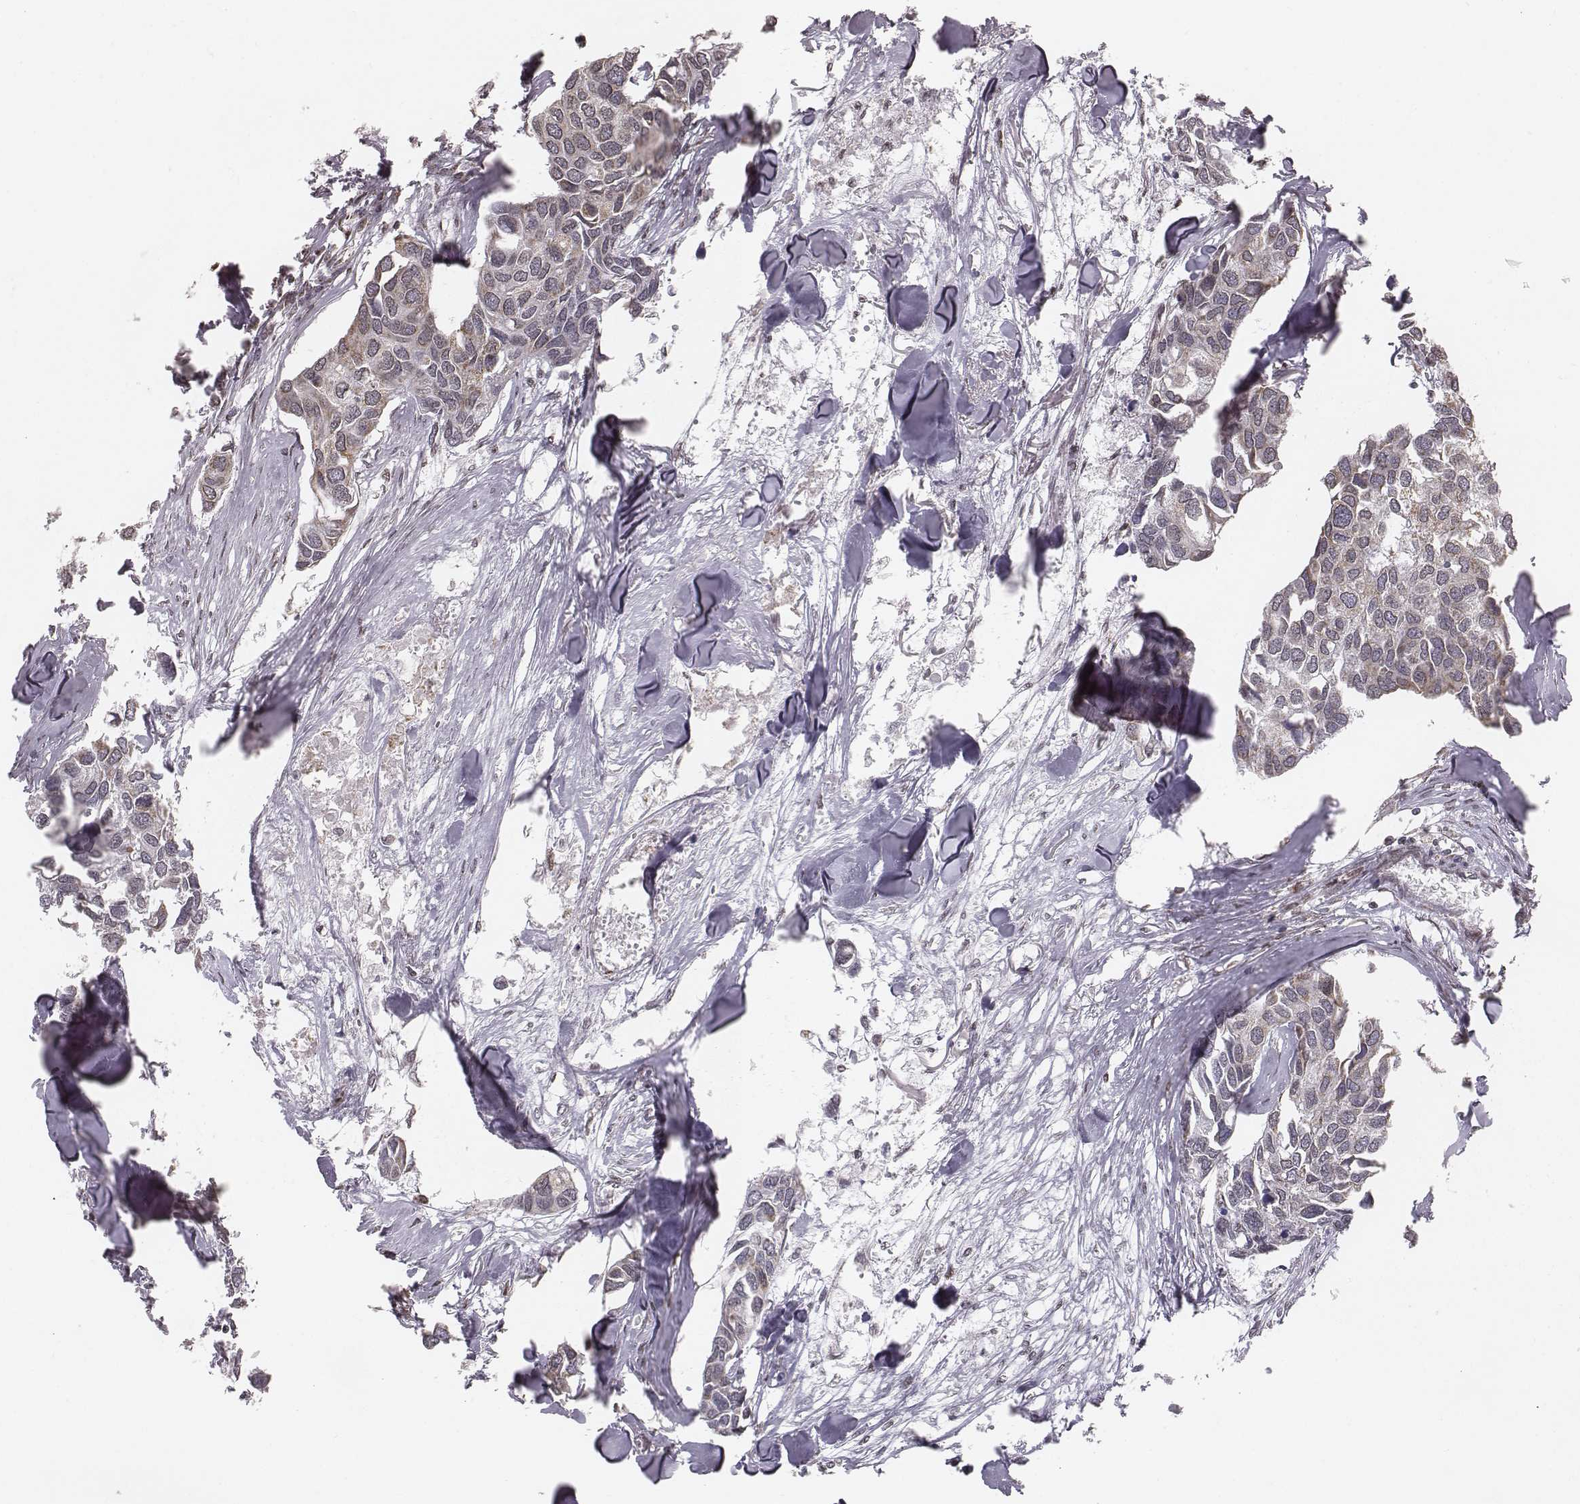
{"staining": {"intensity": "weak", "quantity": "25%-75%", "location": "cytoplasmic/membranous"}, "tissue": "breast cancer", "cell_type": "Tumor cells", "image_type": "cancer", "snomed": [{"axis": "morphology", "description": "Duct carcinoma"}, {"axis": "topography", "description": "Breast"}], "caption": "A brown stain shows weak cytoplasmic/membranous staining of a protein in human breast cancer tumor cells.", "gene": "ACOT2", "patient": {"sex": "female", "age": 83}}